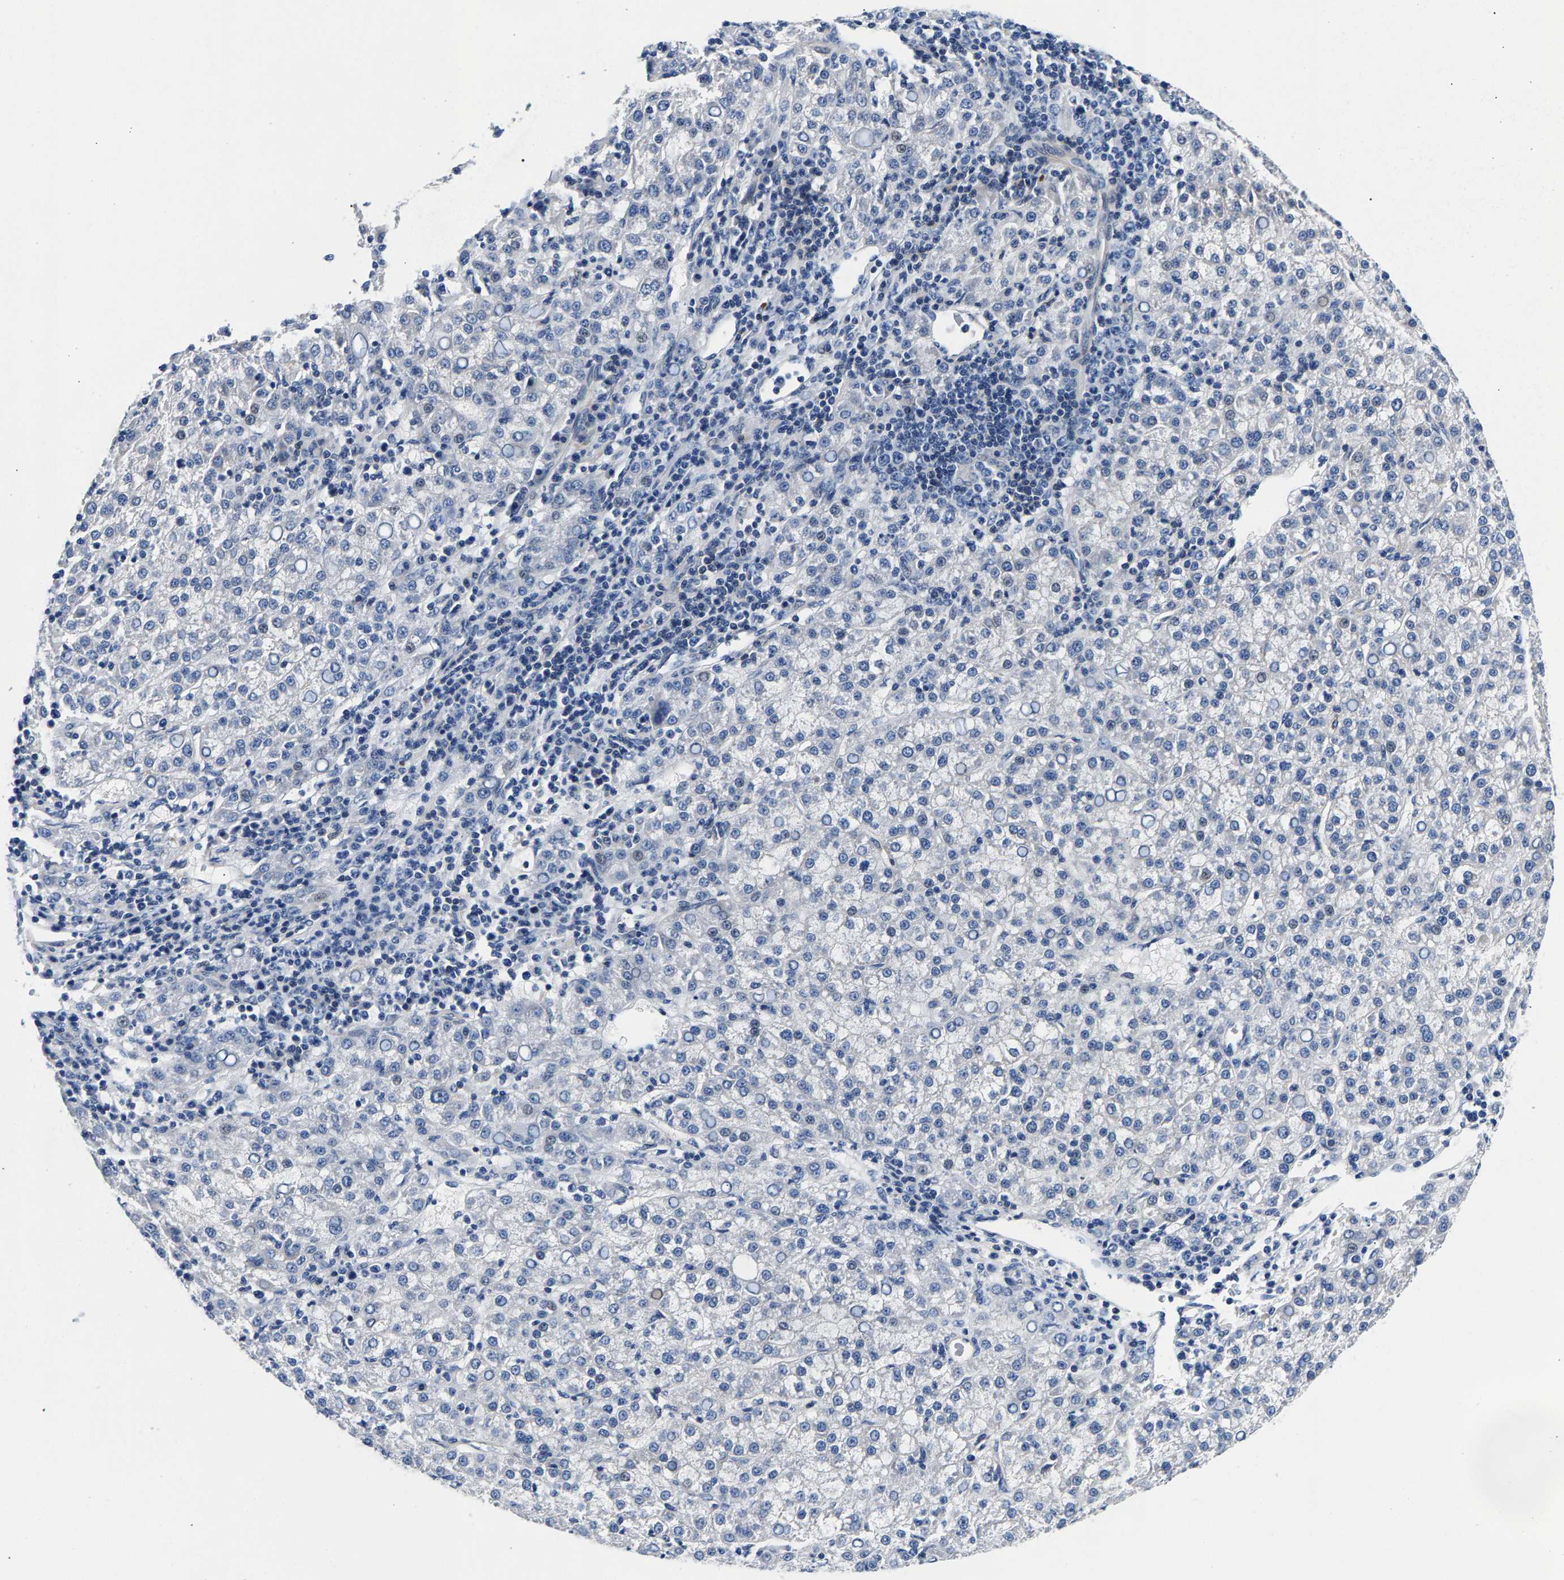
{"staining": {"intensity": "negative", "quantity": "none", "location": "none"}, "tissue": "liver cancer", "cell_type": "Tumor cells", "image_type": "cancer", "snomed": [{"axis": "morphology", "description": "Carcinoma, Hepatocellular, NOS"}, {"axis": "topography", "description": "Liver"}], "caption": "Micrograph shows no significant protein staining in tumor cells of liver cancer (hepatocellular carcinoma).", "gene": "P2RY4", "patient": {"sex": "female", "age": 58}}